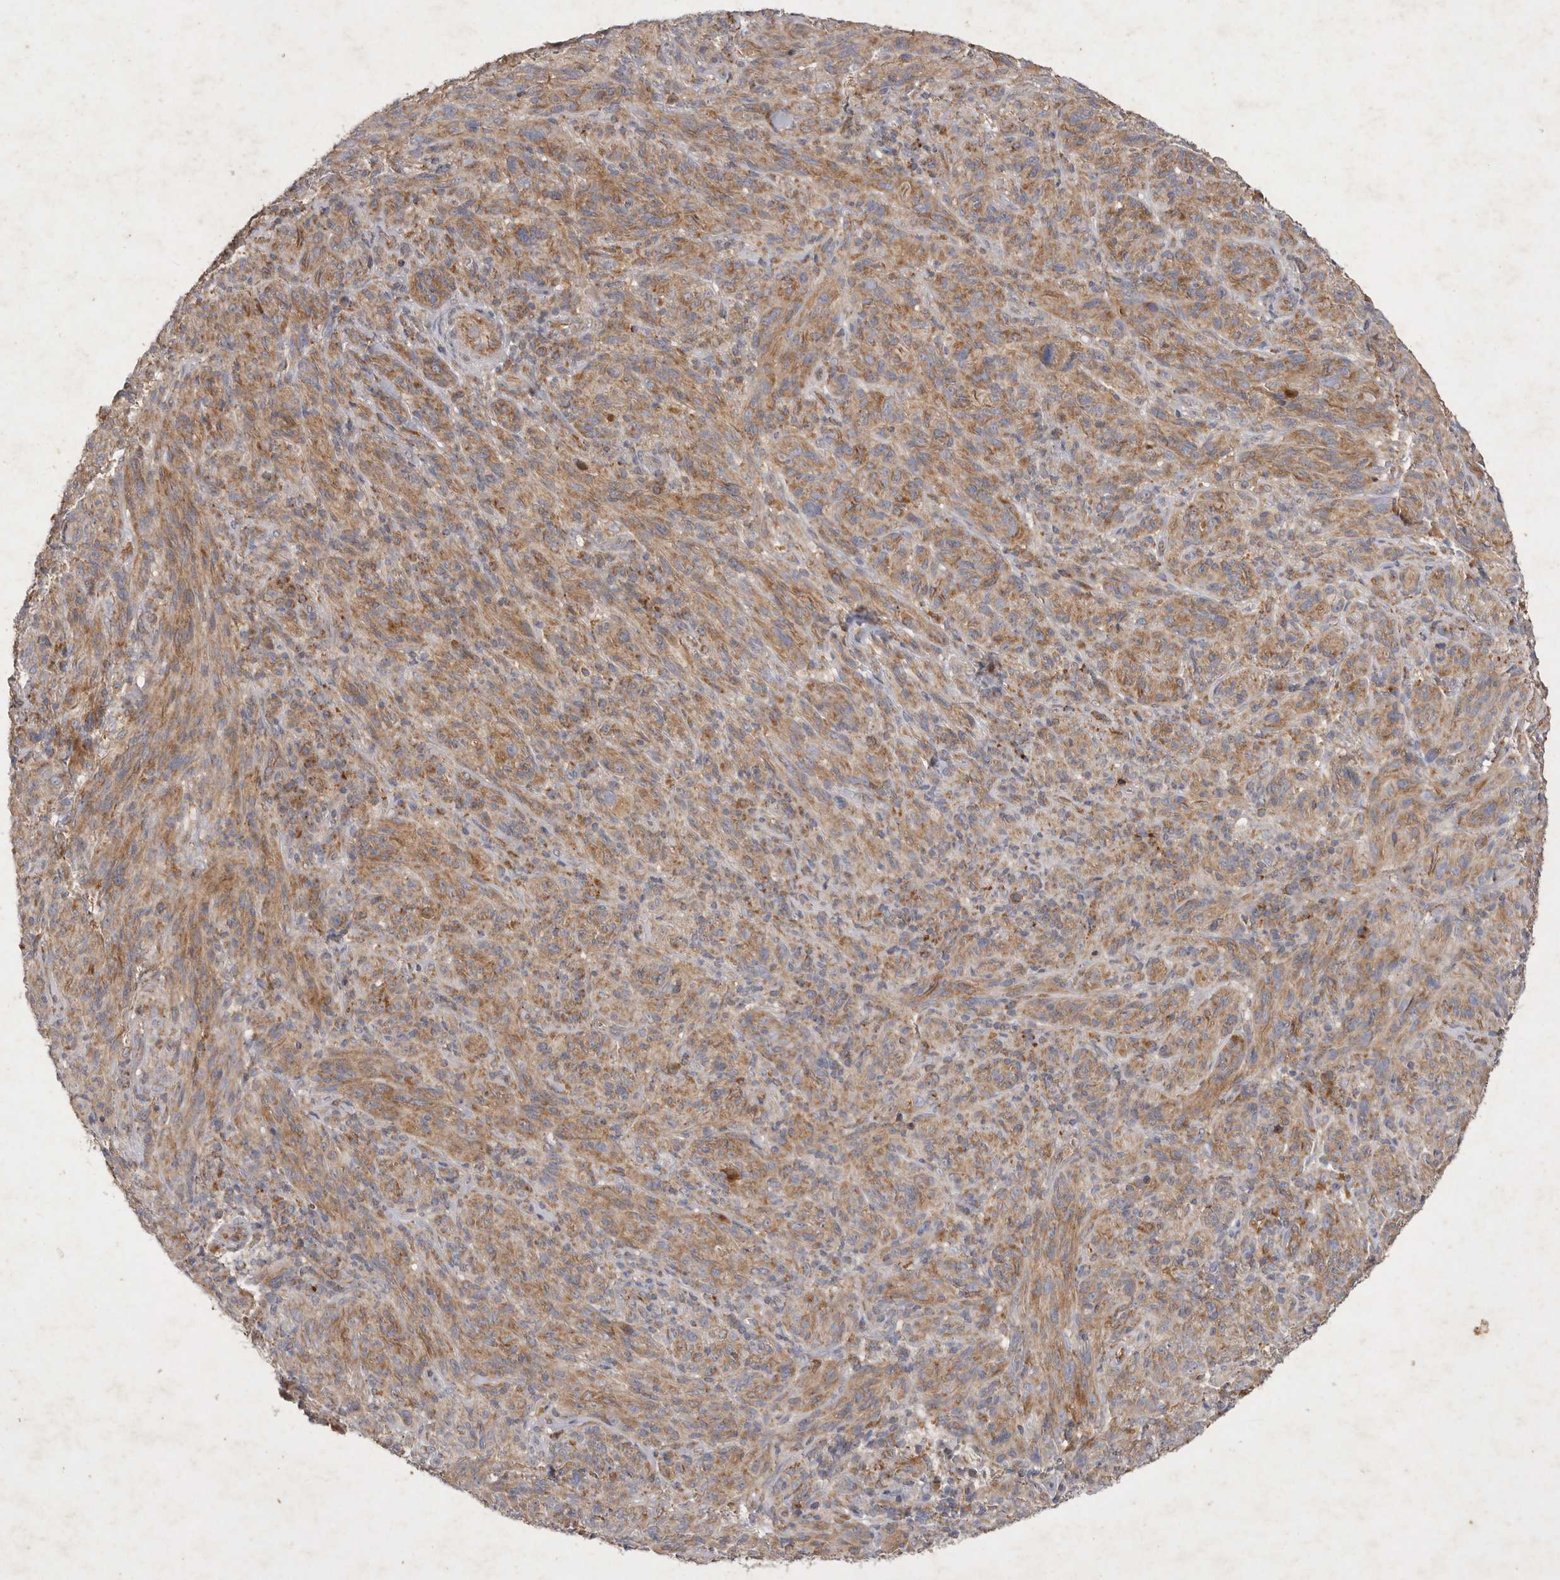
{"staining": {"intensity": "moderate", "quantity": ">75%", "location": "cytoplasmic/membranous"}, "tissue": "melanoma", "cell_type": "Tumor cells", "image_type": "cancer", "snomed": [{"axis": "morphology", "description": "Malignant melanoma, NOS"}, {"axis": "topography", "description": "Skin of head"}], "caption": "IHC of human malignant melanoma displays medium levels of moderate cytoplasmic/membranous positivity in about >75% of tumor cells. Using DAB (3,3'-diaminobenzidine) (brown) and hematoxylin (blue) stains, captured at high magnification using brightfield microscopy.", "gene": "MRPL41", "patient": {"sex": "male", "age": 96}}